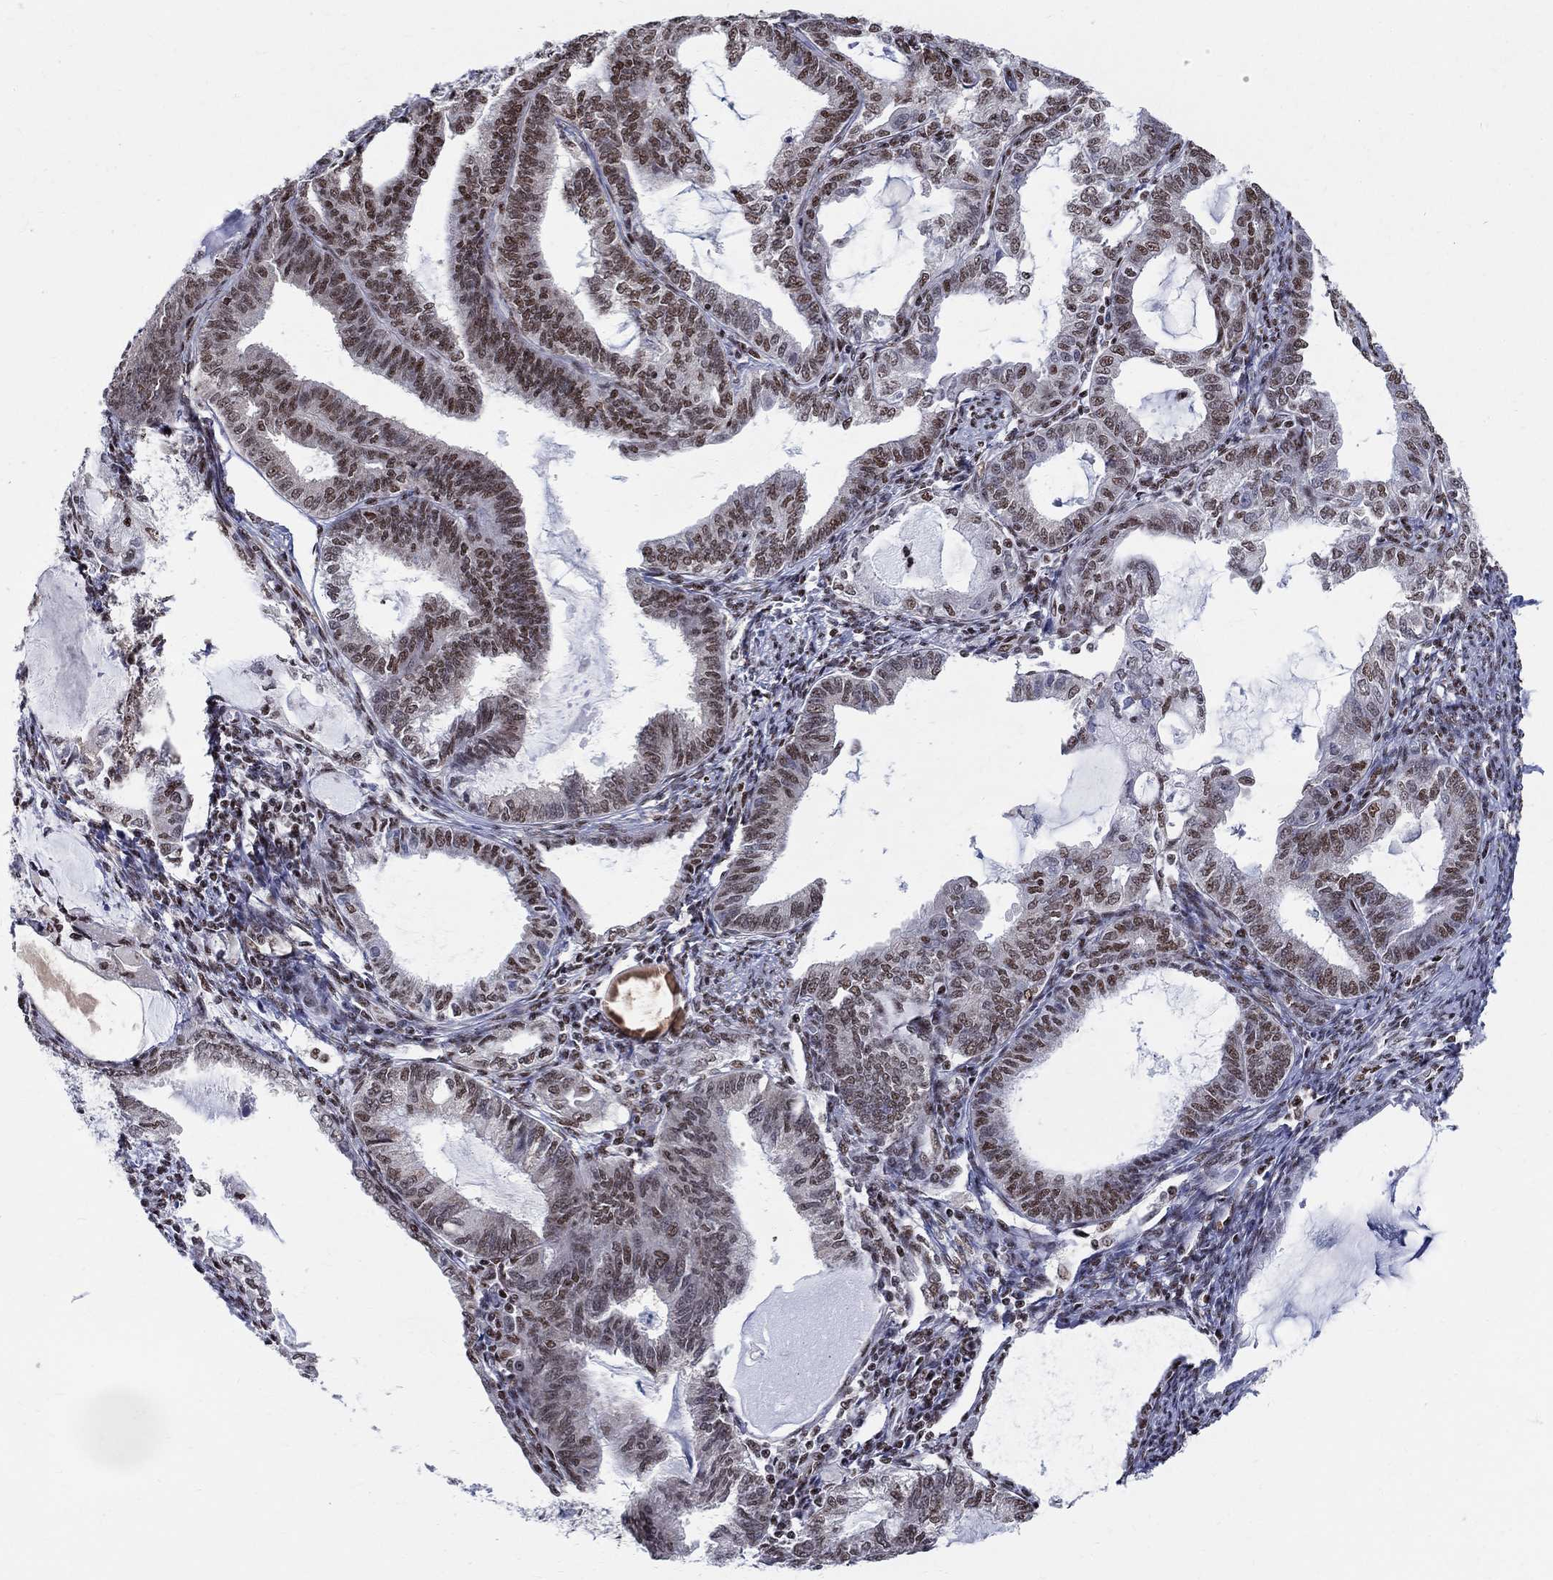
{"staining": {"intensity": "moderate", "quantity": "25%-75%", "location": "nuclear"}, "tissue": "endometrial cancer", "cell_type": "Tumor cells", "image_type": "cancer", "snomed": [{"axis": "morphology", "description": "Adenocarcinoma, NOS"}, {"axis": "topography", "description": "Endometrium"}], "caption": "Endometrial cancer (adenocarcinoma) stained for a protein (brown) shows moderate nuclear positive expression in about 25%-75% of tumor cells.", "gene": "FBXO16", "patient": {"sex": "female", "age": 86}}